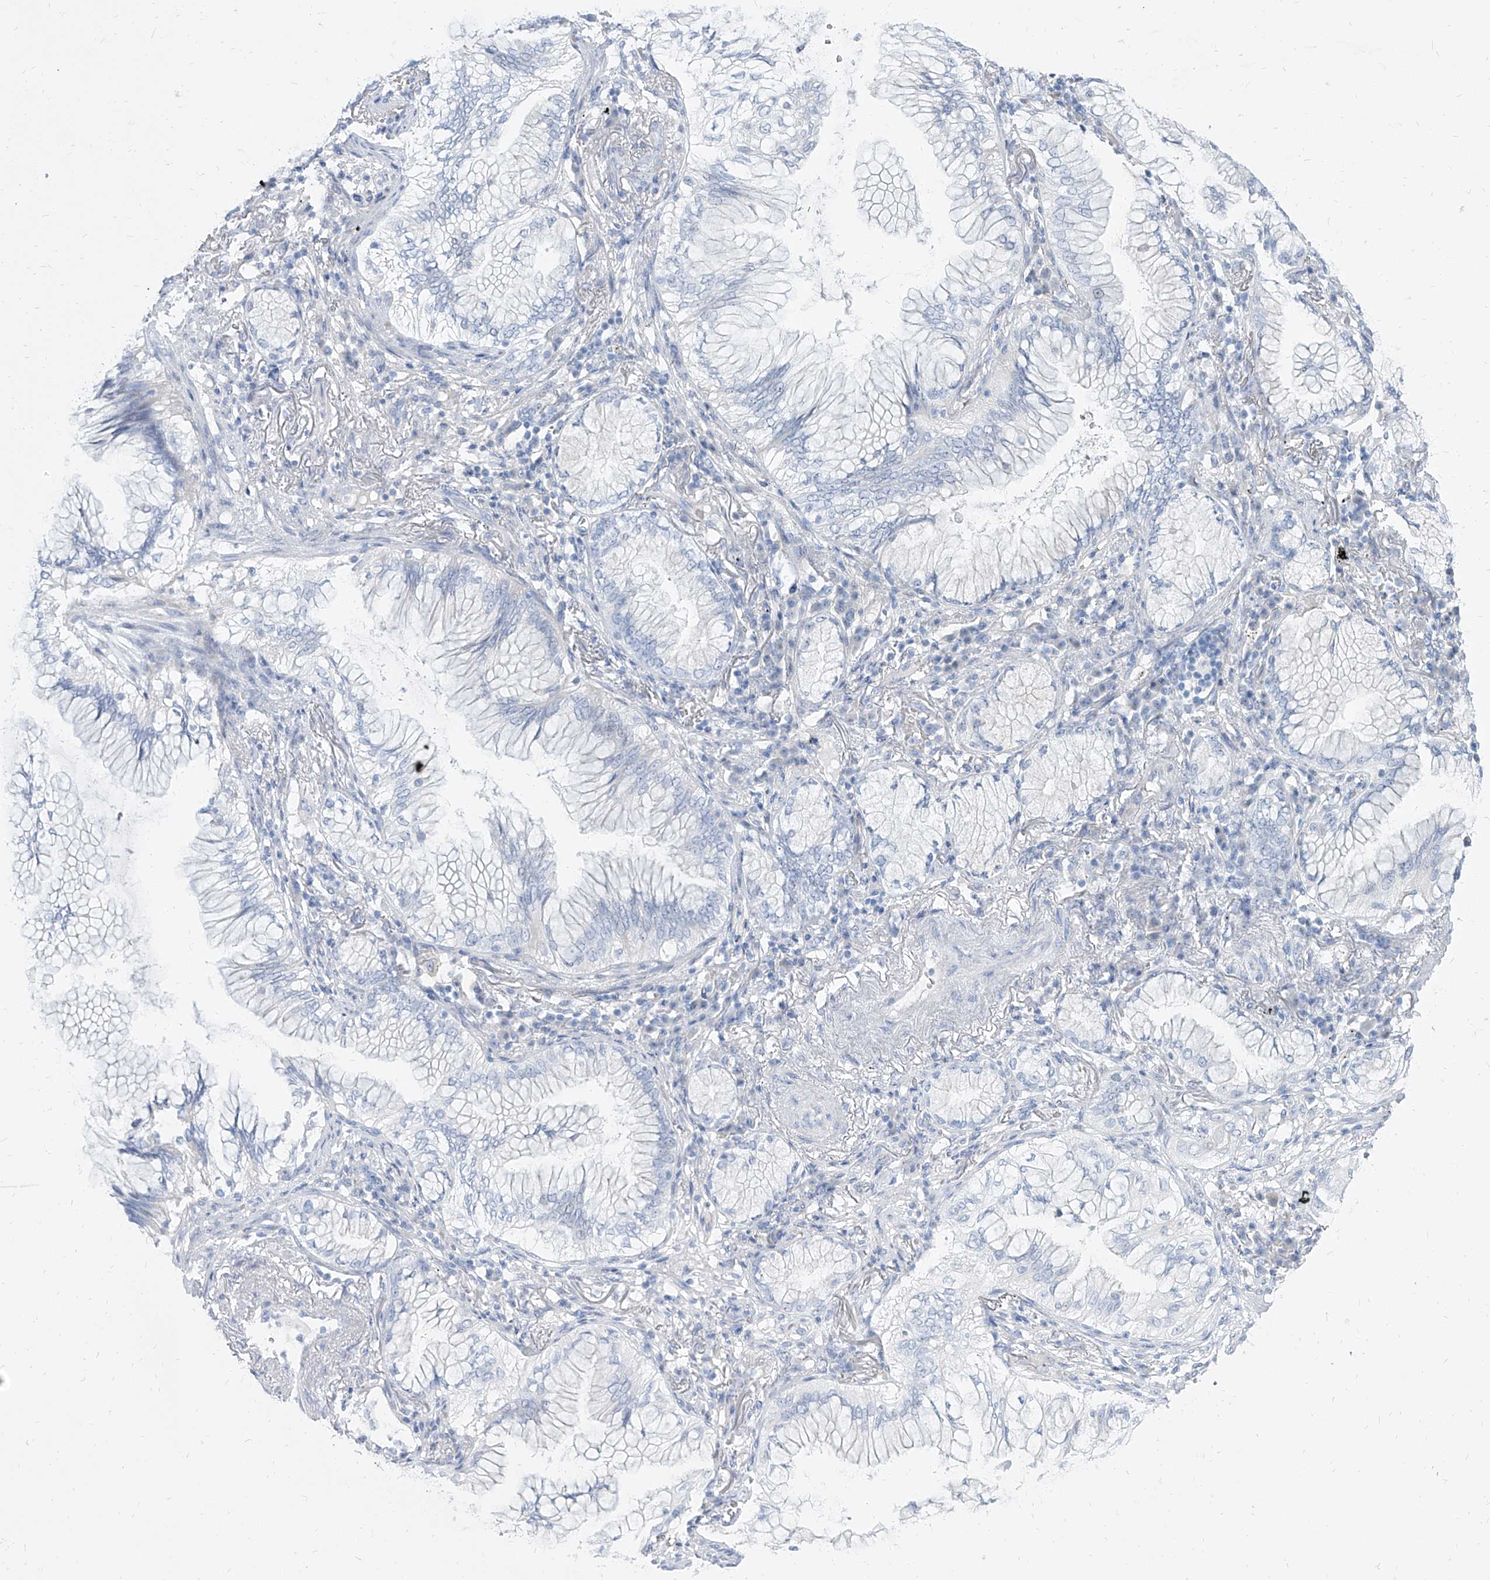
{"staining": {"intensity": "negative", "quantity": "none", "location": "none"}, "tissue": "lung cancer", "cell_type": "Tumor cells", "image_type": "cancer", "snomed": [{"axis": "morphology", "description": "Adenocarcinoma, NOS"}, {"axis": "topography", "description": "Lung"}], "caption": "DAB (3,3'-diaminobenzidine) immunohistochemical staining of human adenocarcinoma (lung) exhibits no significant staining in tumor cells.", "gene": "TXLNB", "patient": {"sex": "female", "age": 70}}